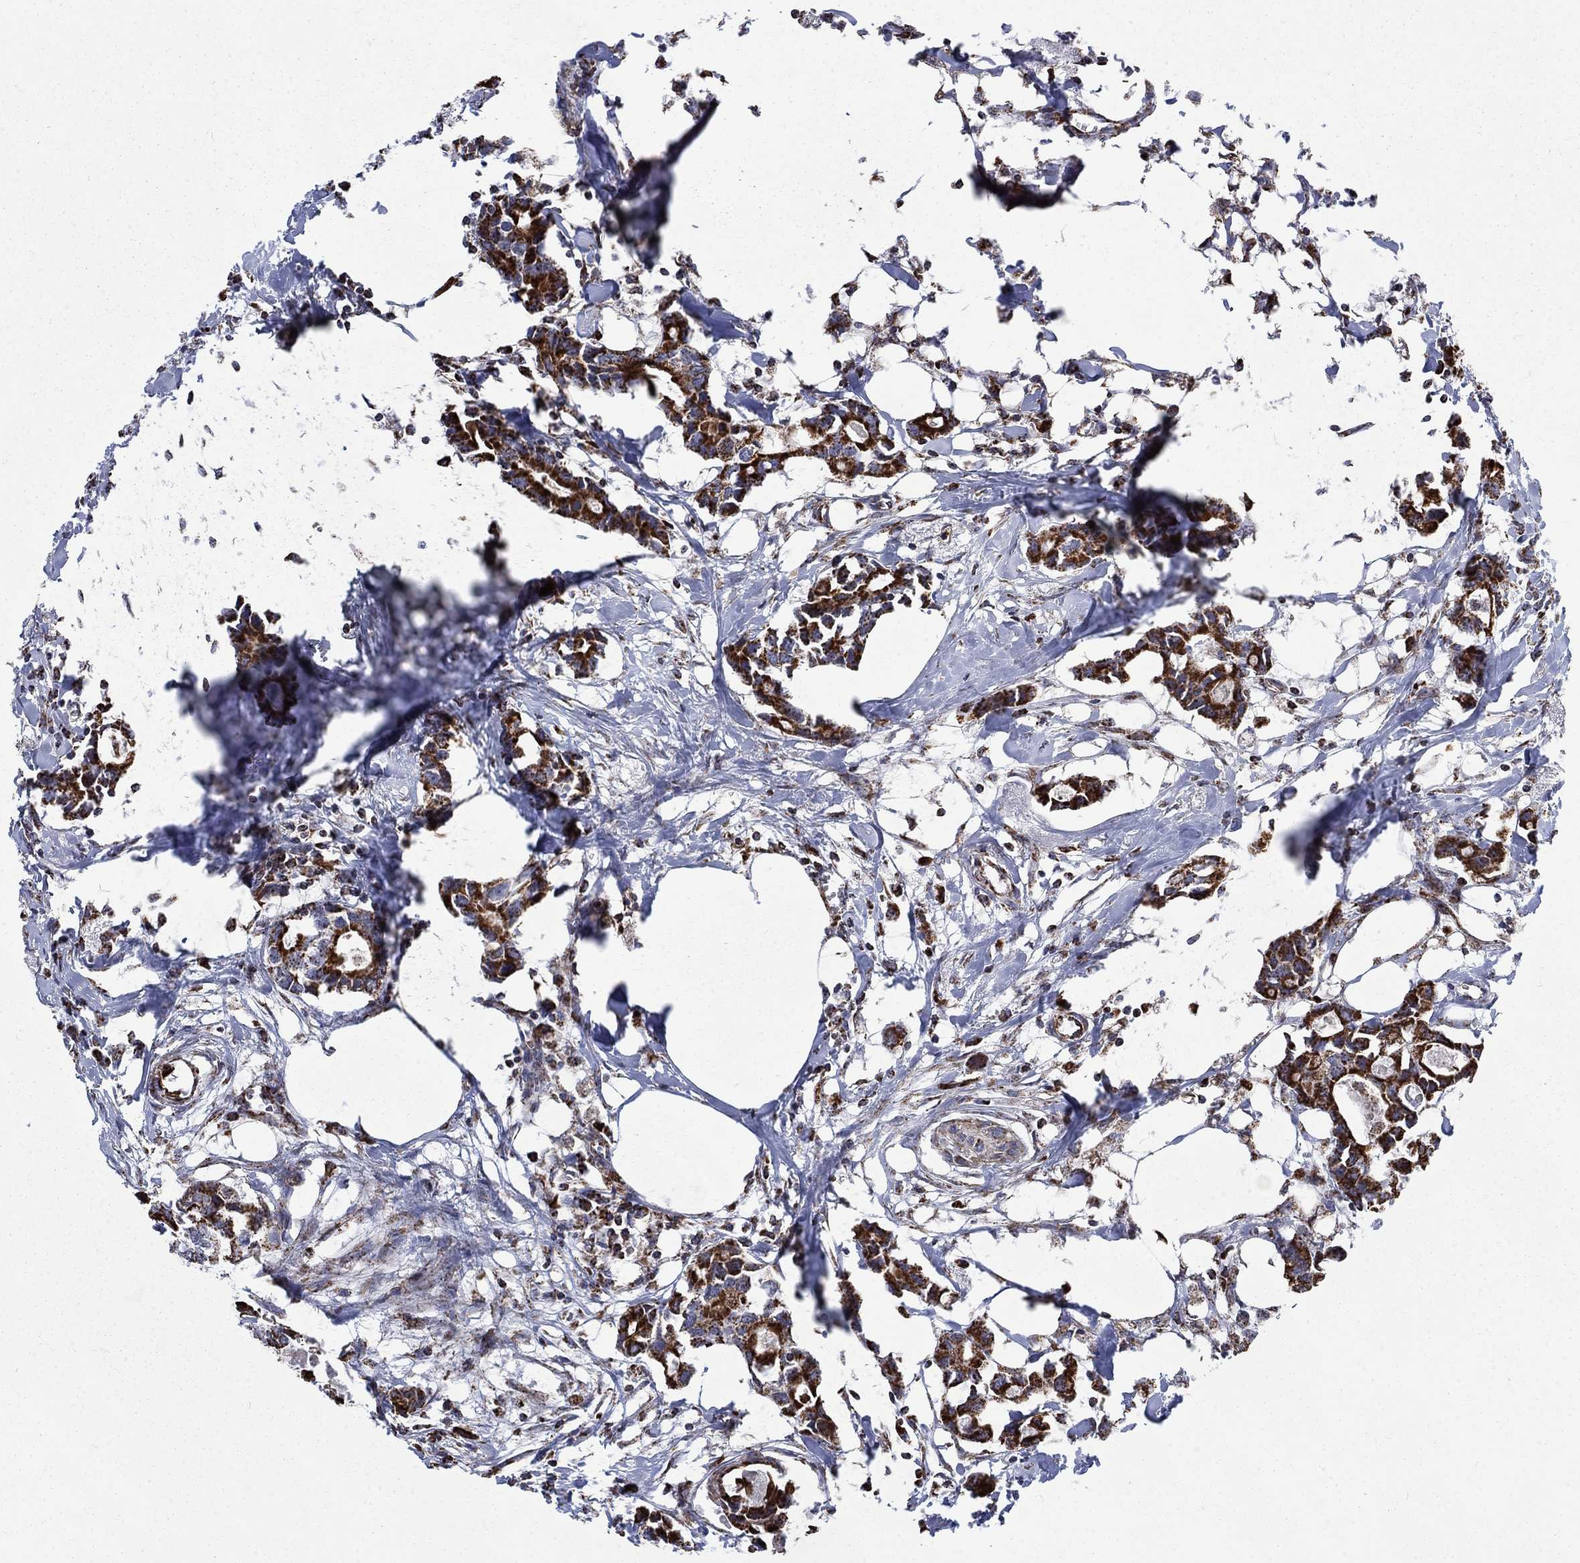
{"staining": {"intensity": "strong", "quantity": ">75%", "location": "cytoplasmic/membranous"}, "tissue": "breast cancer", "cell_type": "Tumor cells", "image_type": "cancer", "snomed": [{"axis": "morphology", "description": "Duct carcinoma"}, {"axis": "topography", "description": "Breast"}], "caption": "Immunohistochemistry (IHC) photomicrograph of breast cancer (intraductal carcinoma) stained for a protein (brown), which demonstrates high levels of strong cytoplasmic/membranous staining in approximately >75% of tumor cells.", "gene": "MOAP1", "patient": {"sex": "female", "age": 83}}